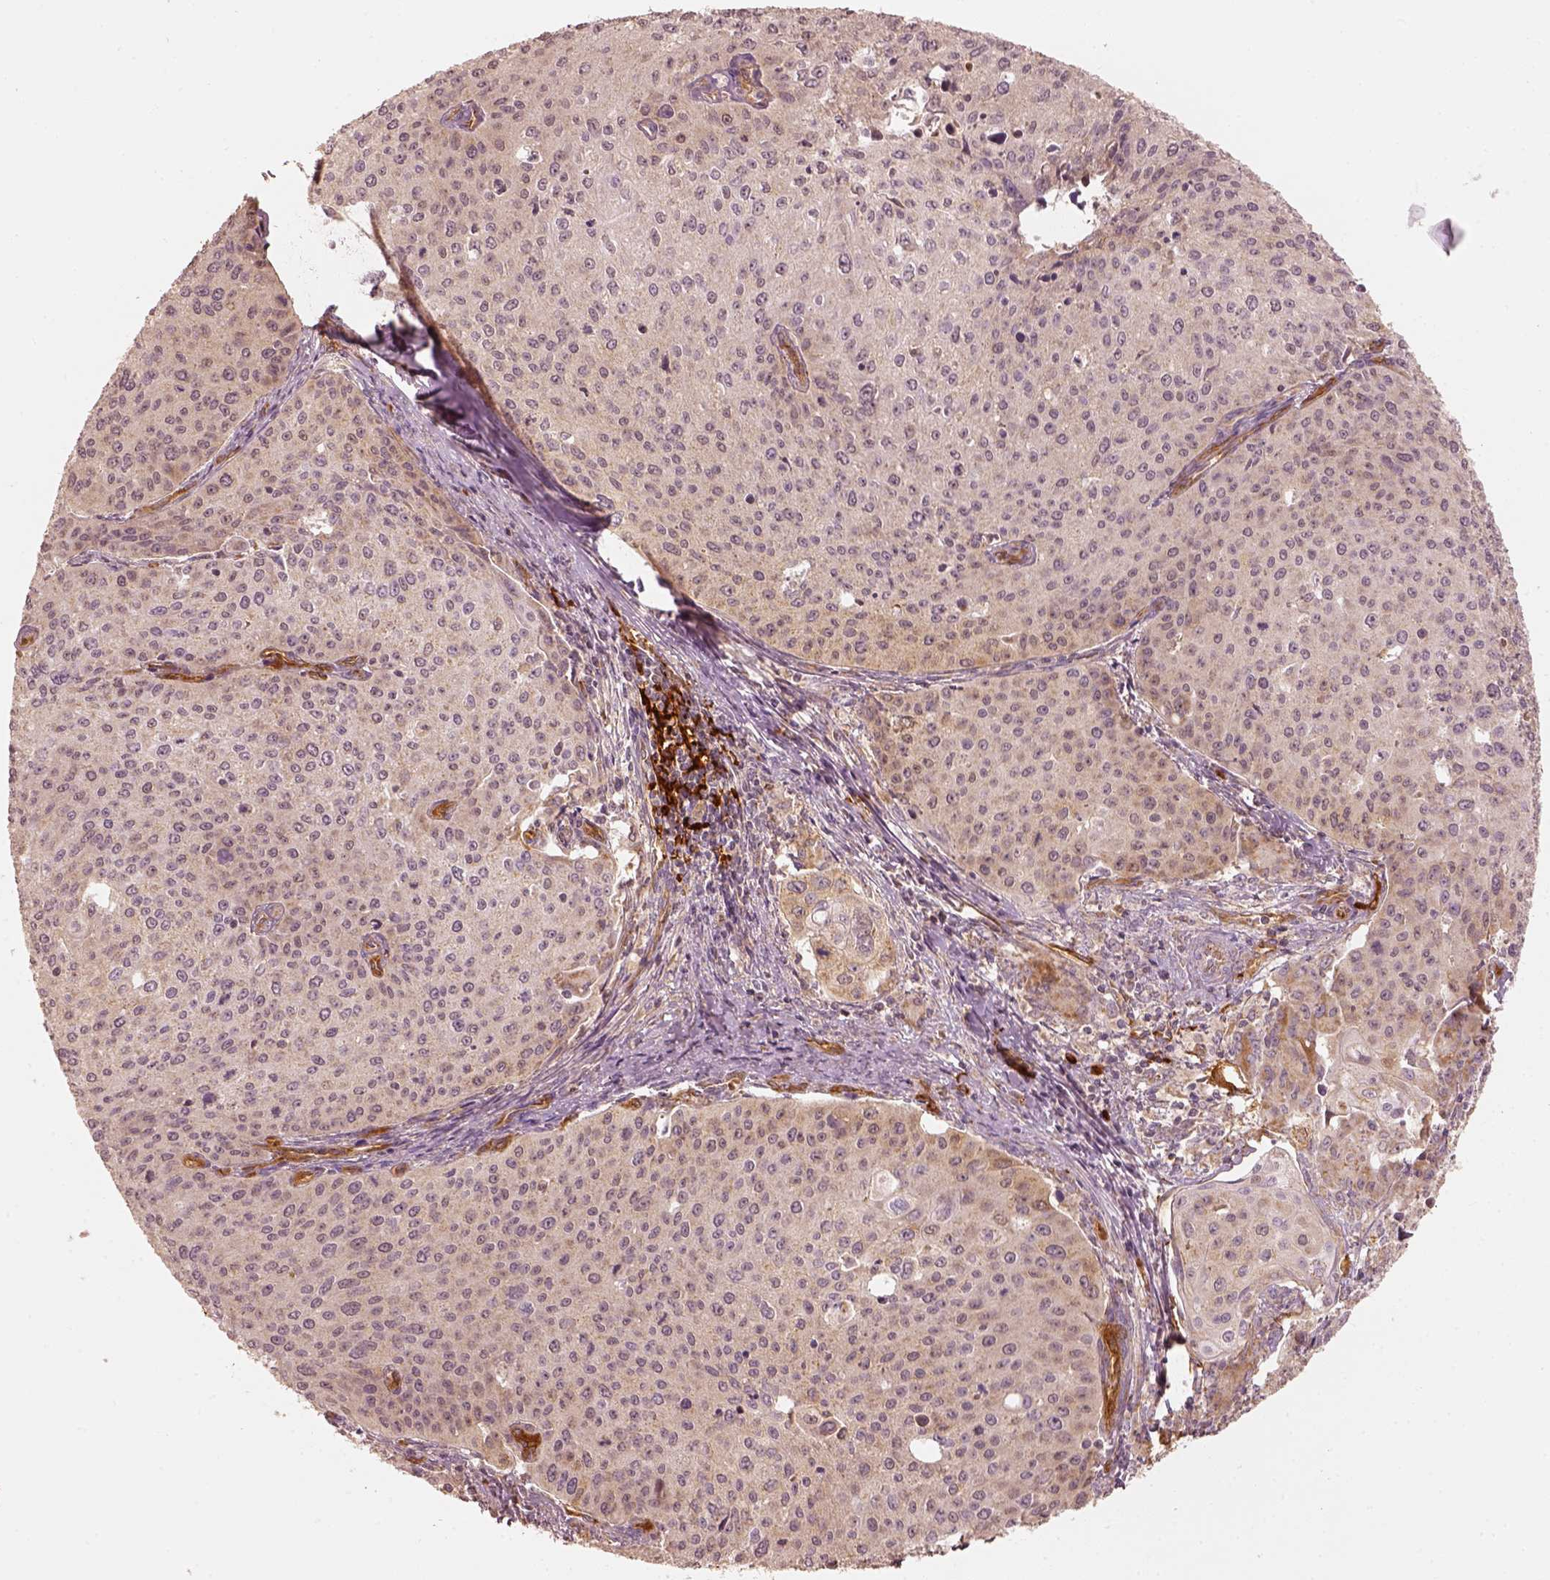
{"staining": {"intensity": "negative", "quantity": "none", "location": "none"}, "tissue": "cervical cancer", "cell_type": "Tumor cells", "image_type": "cancer", "snomed": [{"axis": "morphology", "description": "Squamous cell carcinoma, NOS"}, {"axis": "topography", "description": "Cervix"}], "caption": "This image is of cervical cancer stained with immunohistochemistry to label a protein in brown with the nuclei are counter-stained blue. There is no positivity in tumor cells.", "gene": "FSCN1", "patient": {"sex": "female", "age": 38}}